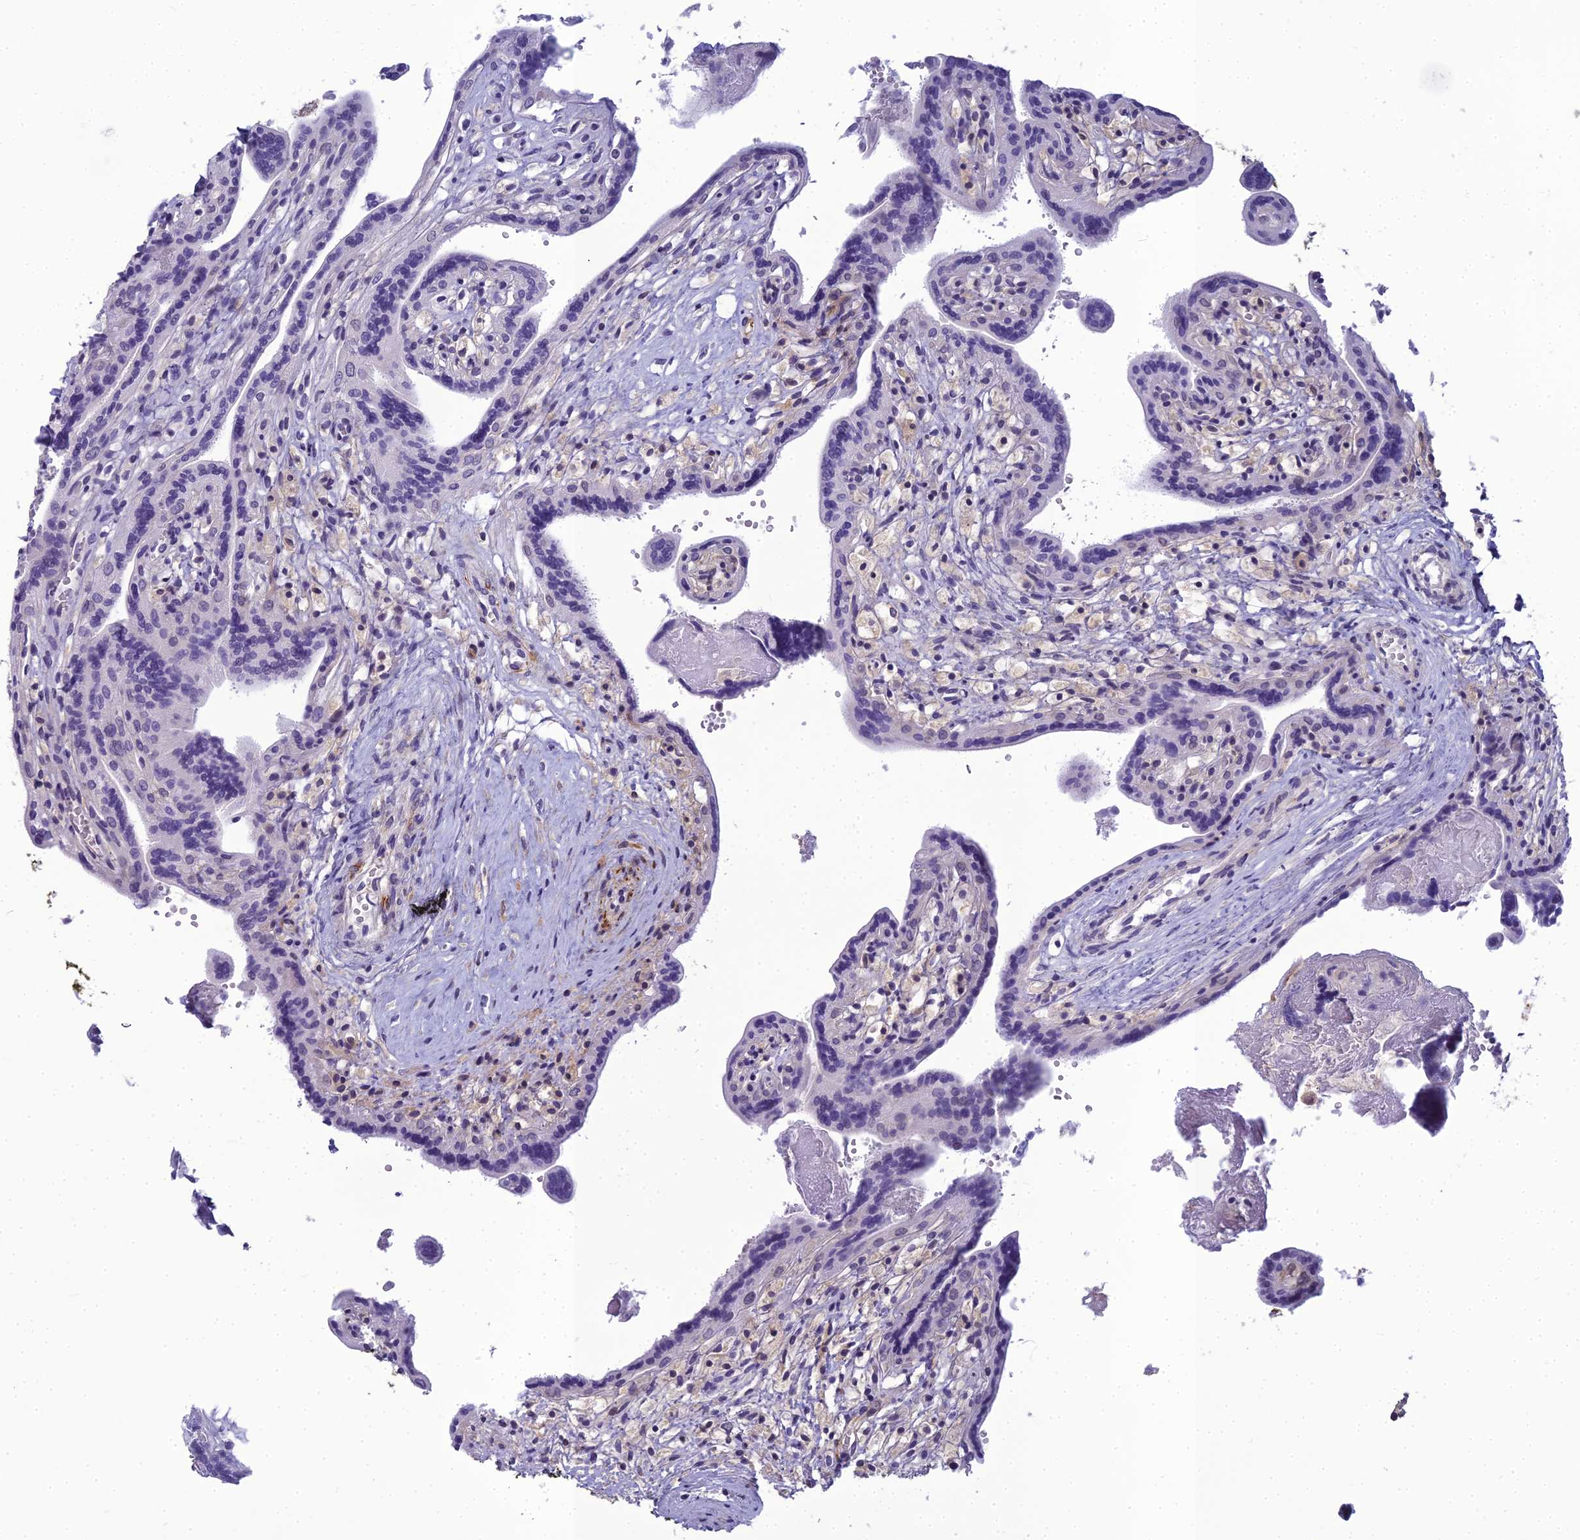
{"staining": {"intensity": "moderate", "quantity": "25%-75%", "location": "cytoplasmic/membranous,nuclear"}, "tissue": "placenta", "cell_type": "Trophoblastic cells", "image_type": "normal", "snomed": [{"axis": "morphology", "description": "Normal tissue, NOS"}, {"axis": "topography", "description": "Placenta"}], "caption": "IHC of normal placenta displays medium levels of moderate cytoplasmic/membranous,nuclear positivity in approximately 25%-75% of trophoblastic cells.", "gene": "RGL3", "patient": {"sex": "female", "age": 37}}